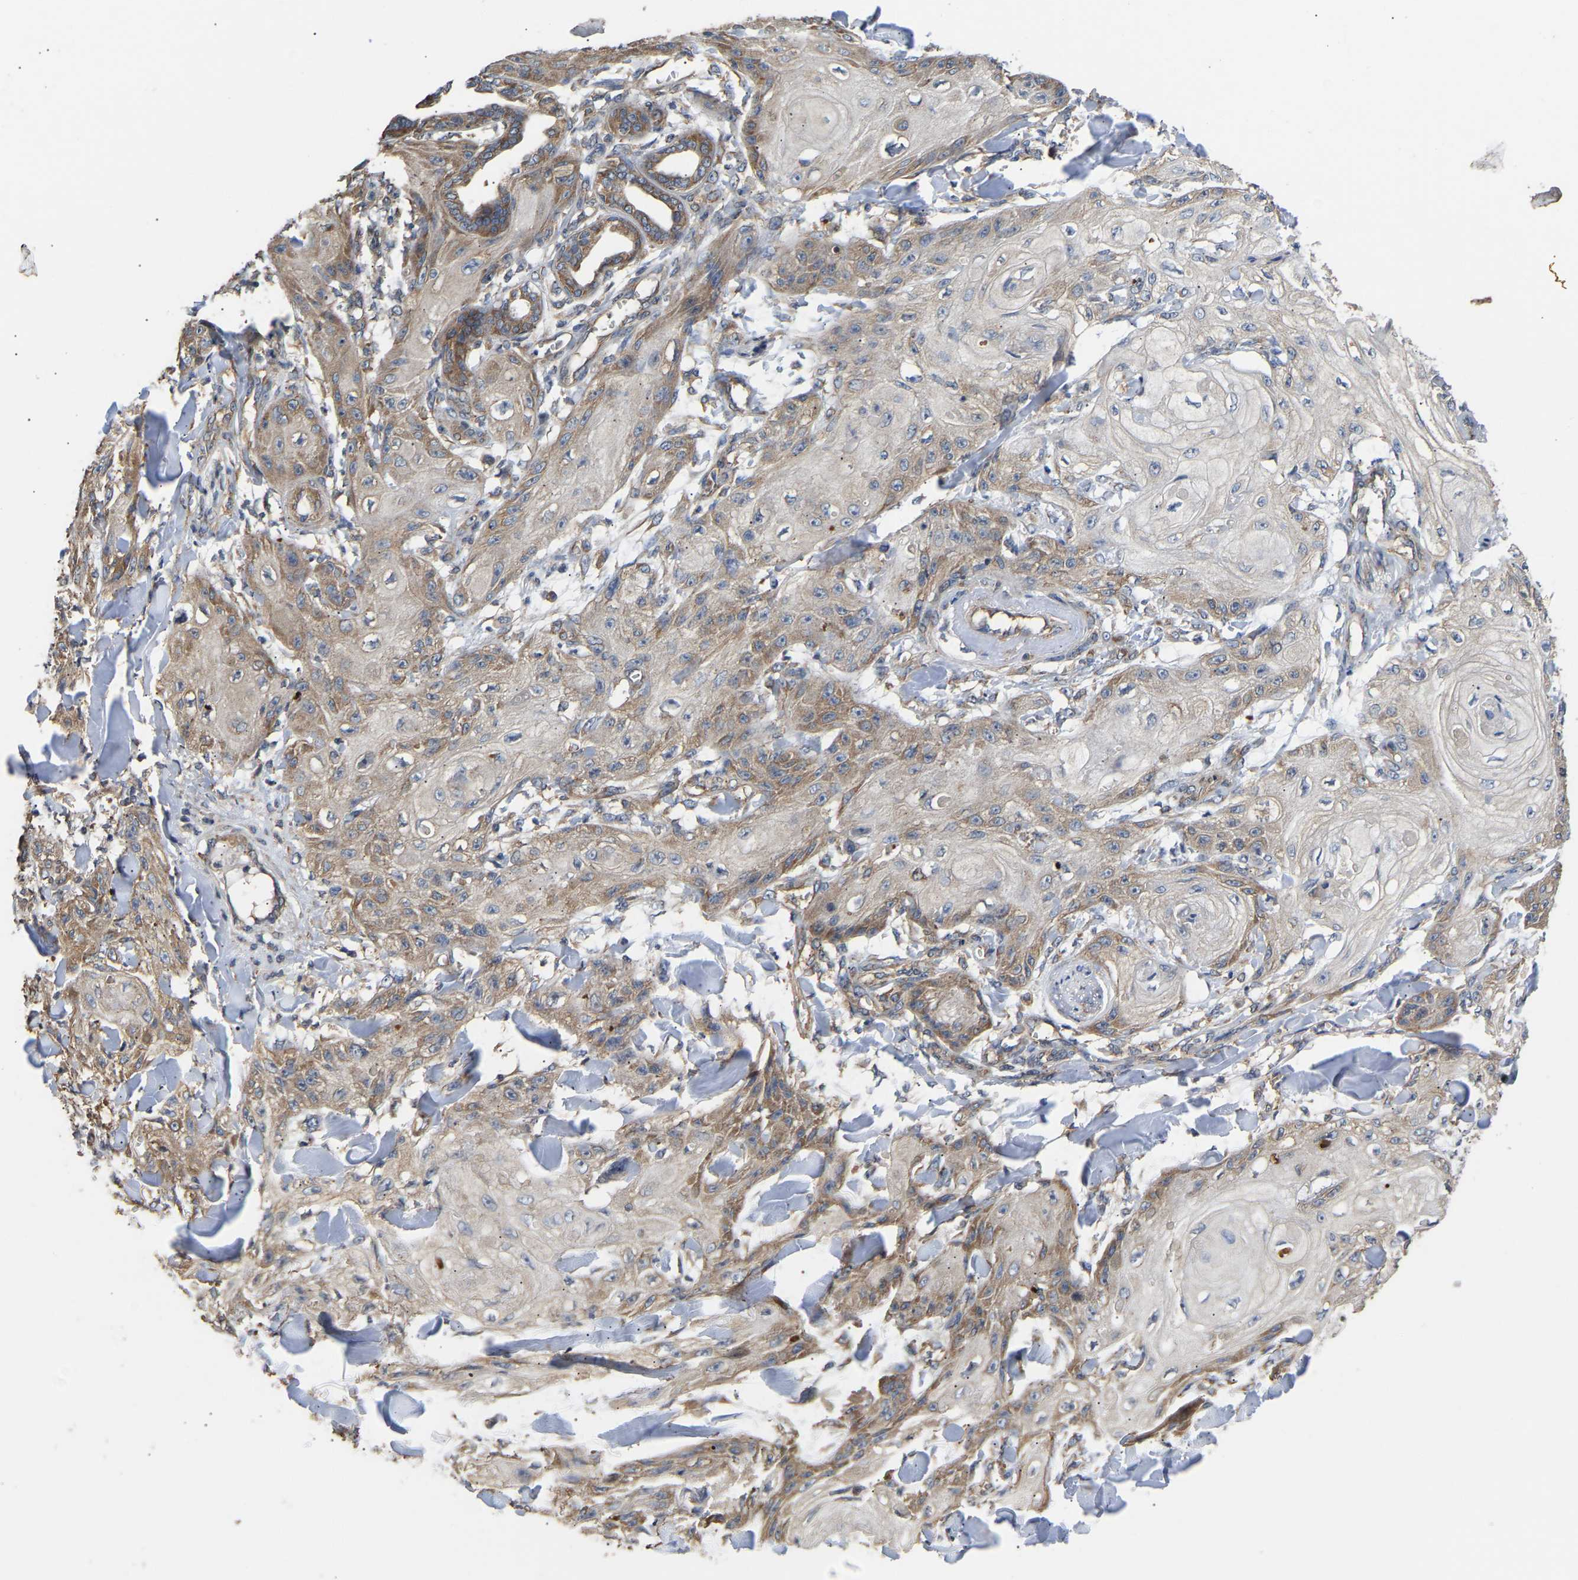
{"staining": {"intensity": "moderate", "quantity": "25%-75%", "location": "cytoplasmic/membranous"}, "tissue": "skin cancer", "cell_type": "Tumor cells", "image_type": "cancer", "snomed": [{"axis": "morphology", "description": "Squamous cell carcinoma, NOS"}, {"axis": "topography", "description": "Skin"}], "caption": "Immunohistochemistry (DAB) staining of human skin cancer (squamous cell carcinoma) reveals moderate cytoplasmic/membranous protein expression in approximately 25%-75% of tumor cells. Immunohistochemistry (ihc) stains the protein of interest in brown and the nuclei are stained blue.", "gene": "AIMP2", "patient": {"sex": "male", "age": 74}}